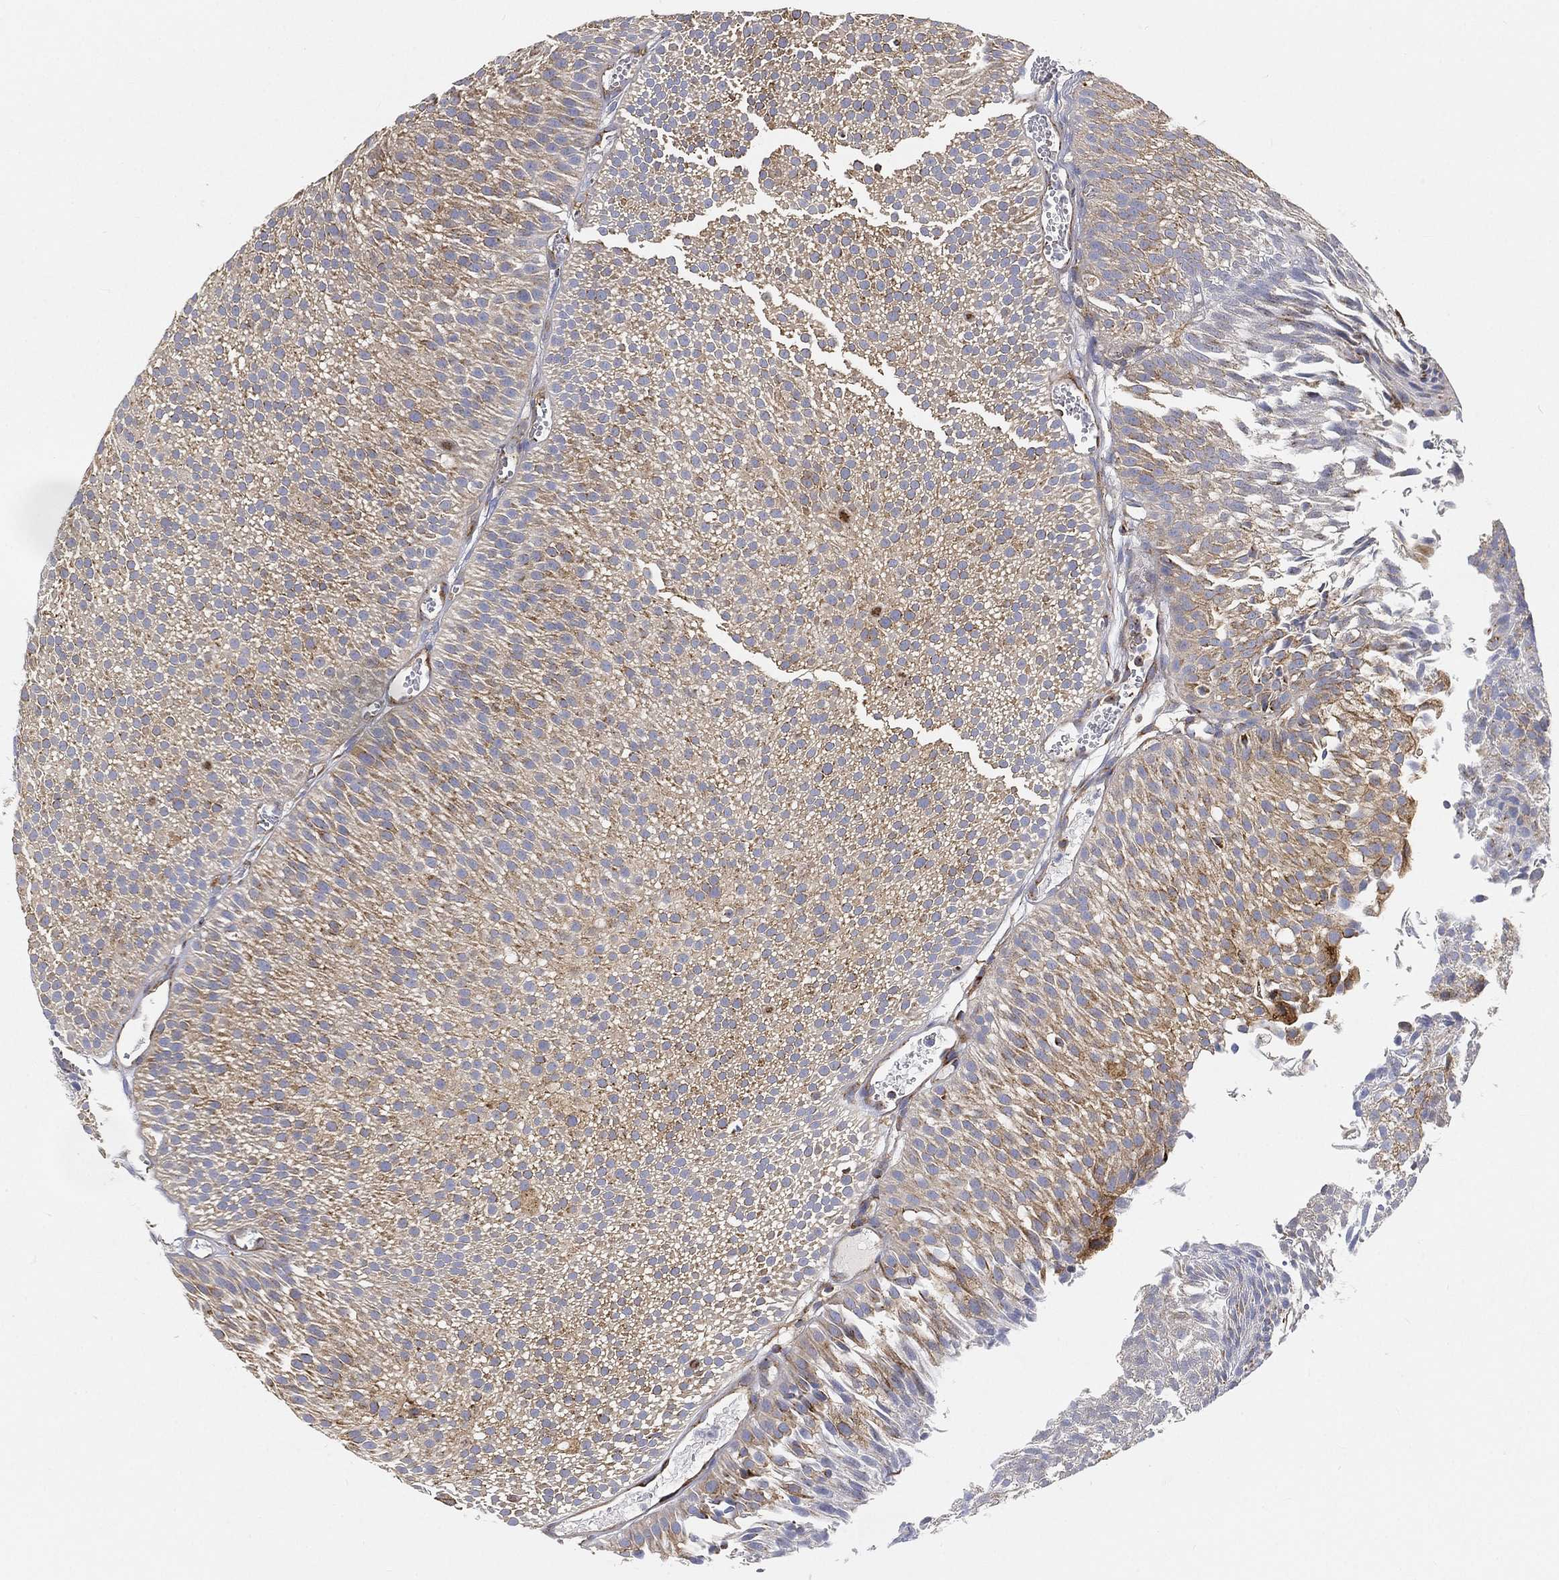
{"staining": {"intensity": "strong", "quantity": "25%-75%", "location": "cytoplasmic/membranous"}, "tissue": "urothelial cancer", "cell_type": "Tumor cells", "image_type": "cancer", "snomed": [{"axis": "morphology", "description": "Urothelial carcinoma, Low grade"}, {"axis": "topography", "description": "Urinary bladder"}], "caption": "Immunohistochemistry image of human urothelial cancer stained for a protein (brown), which displays high levels of strong cytoplasmic/membranous staining in approximately 25%-75% of tumor cells.", "gene": "TMEM25", "patient": {"sex": "male", "age": 65}}